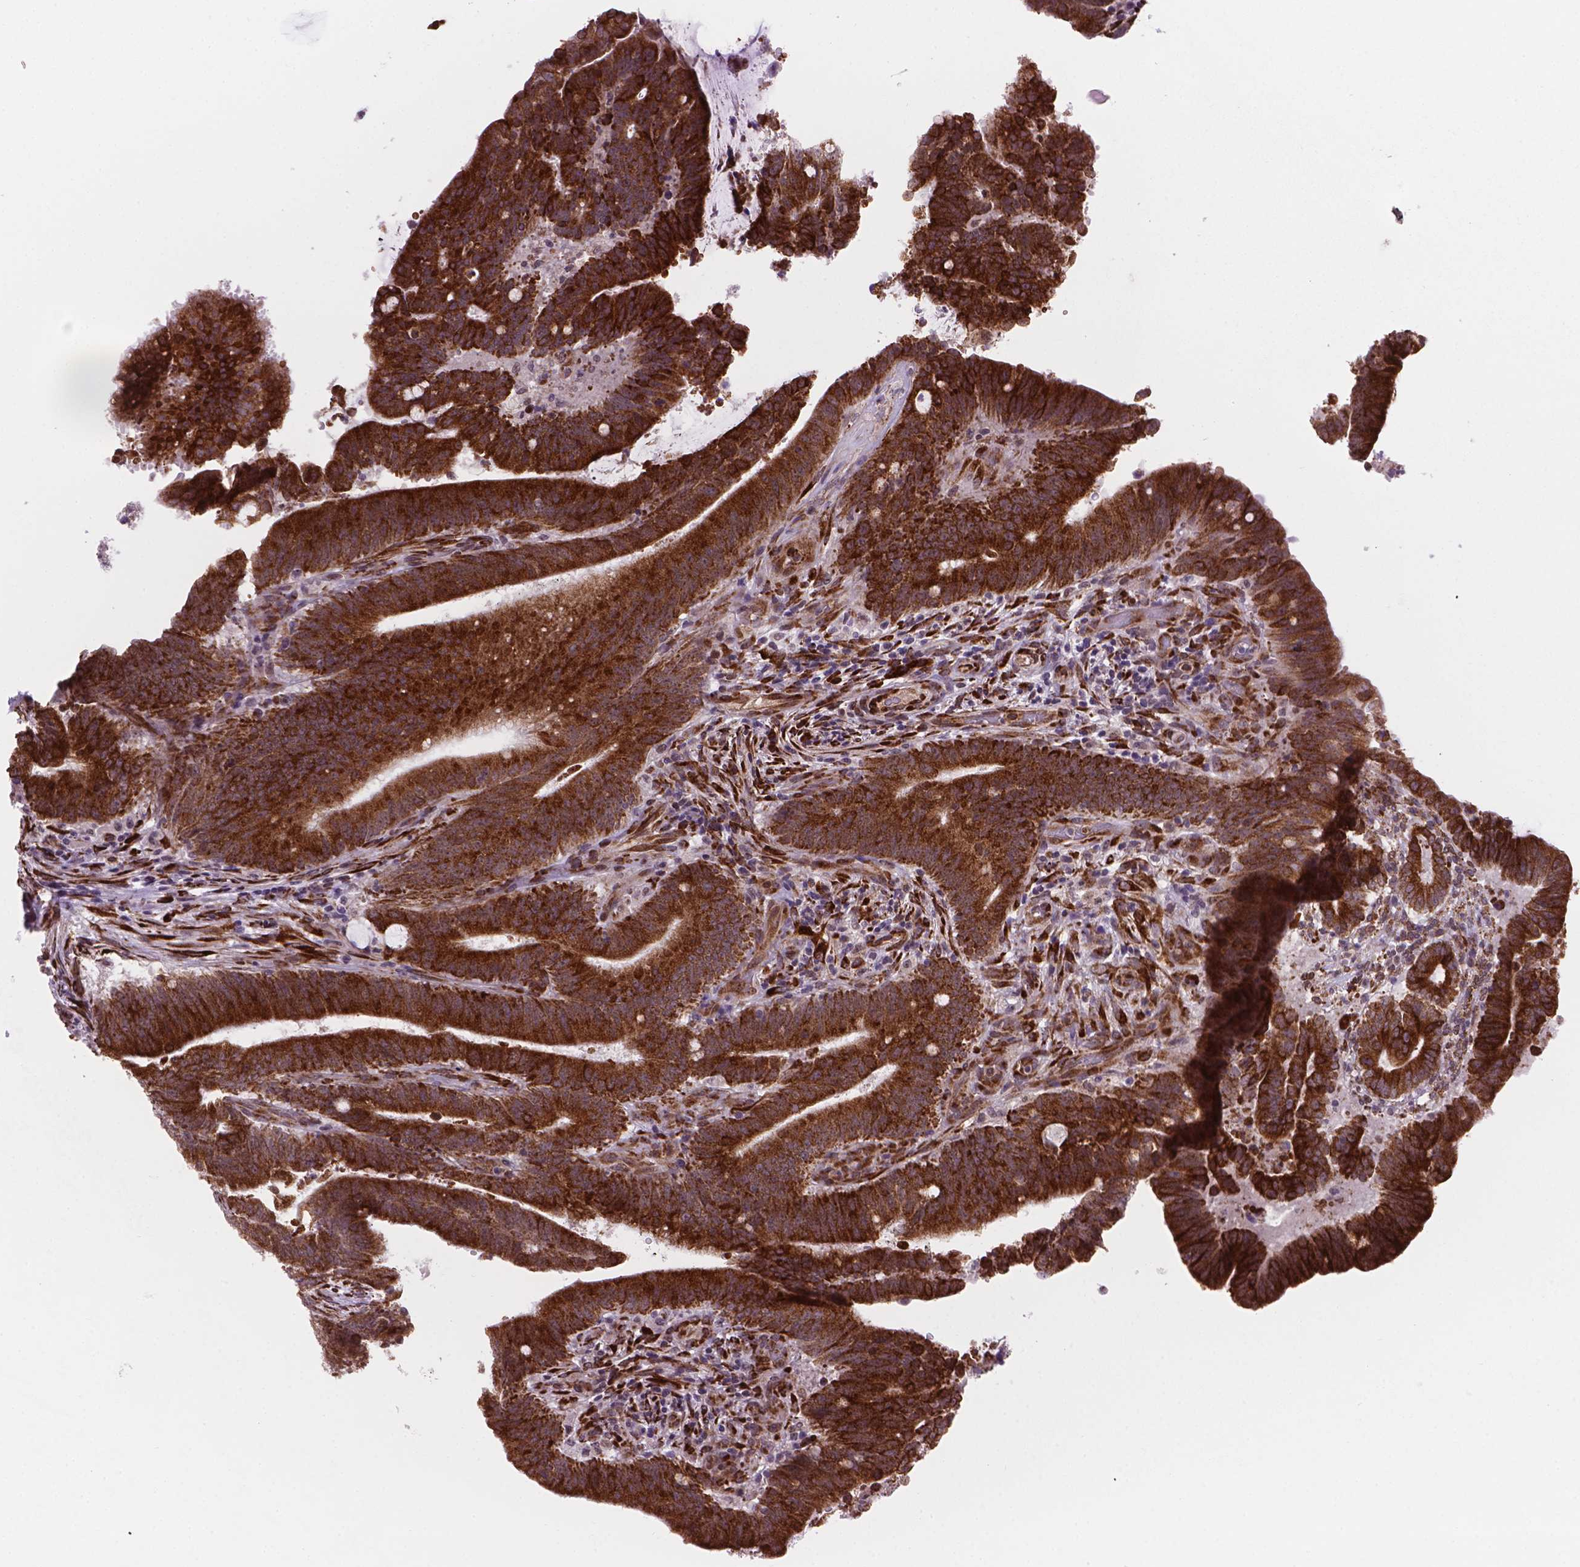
{"staining": {"intensity": "strong", "quantity": ">75%", "location": "cytoplasmic/membranous"}, "tissue": "colorectal cancer", "cell_type": "Tumor cells", "image_type": "cancer", "snomed": [{"axis": "morphology", "description": "Adenocarcinoma, NOS"}, {"axis": "topography", "description": "Colon"}], "caption": "High-power microscopy captured an immunohistochemistry (IHC) histopathology image of adenocarcinoma (colorectal), revealing strong cytoplasmic/membranous positivity in about >75% of tumor cells.", "gene": "FNIP1", "patient": {"sex": "female", "age": 43}}